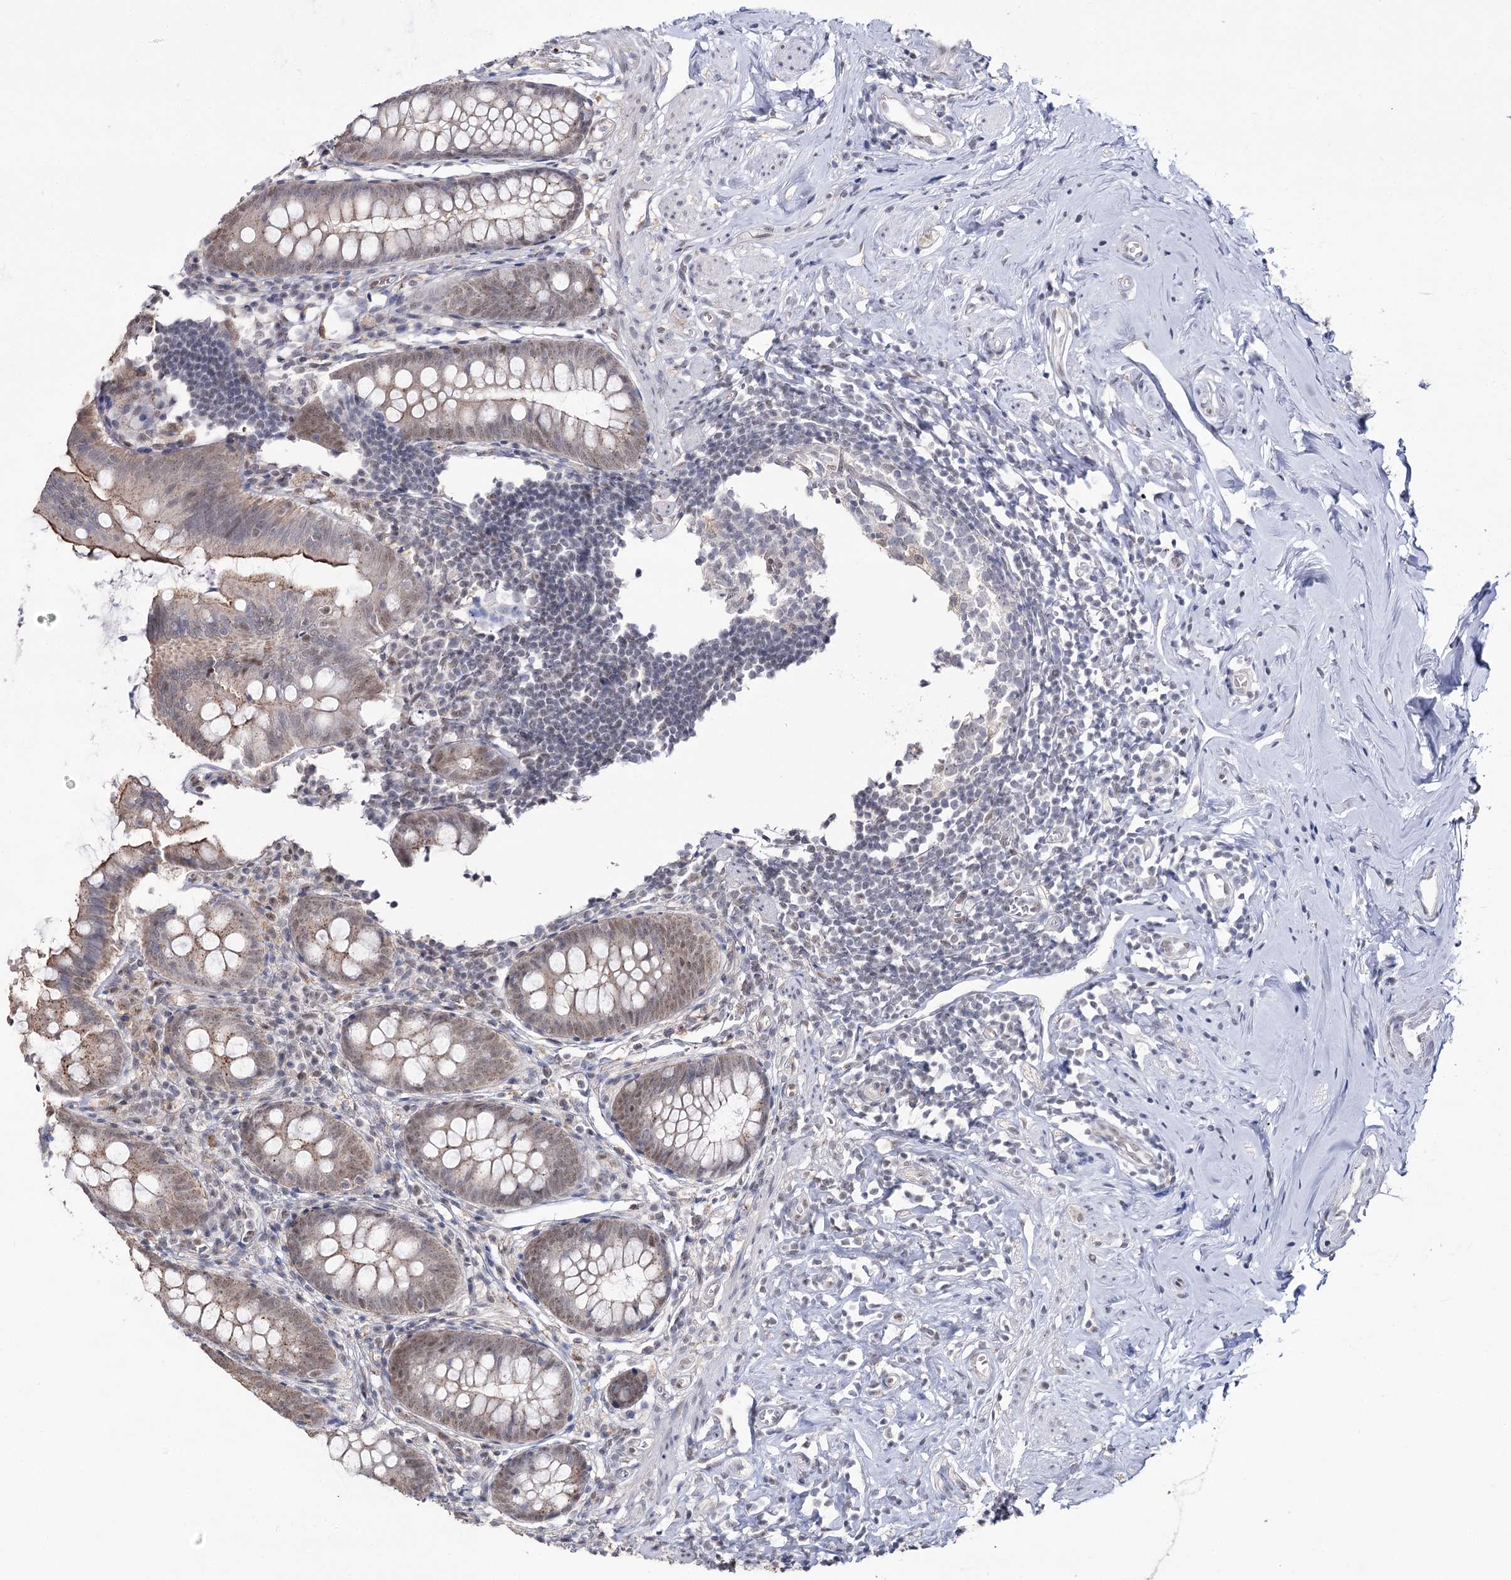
{"staining": {"intensity": "moderate", "quantity": ">75%", "location": "cytoplasmic/membranous,nuclear"}, "tissue": "appendix", "cell_type": "Glandular cells", "image_type": "normal", "snomed": [{"axis": "morphology", "description": "Normal tissue, NOS"}, {"axis": "topography", "description": "Appendix"}], "caption": "Glandular cells display medium levels of moderate cytoplasmic/membranous,nuclear expression in approximately >75% of cells in unremarkable appendix. Using DAB (brown) and hematoxylin (blue) stains, captured at high magnification using brightfield microscopy.", "gene": "VGLL4", "patient": {"sex": "female", "age": 51}}